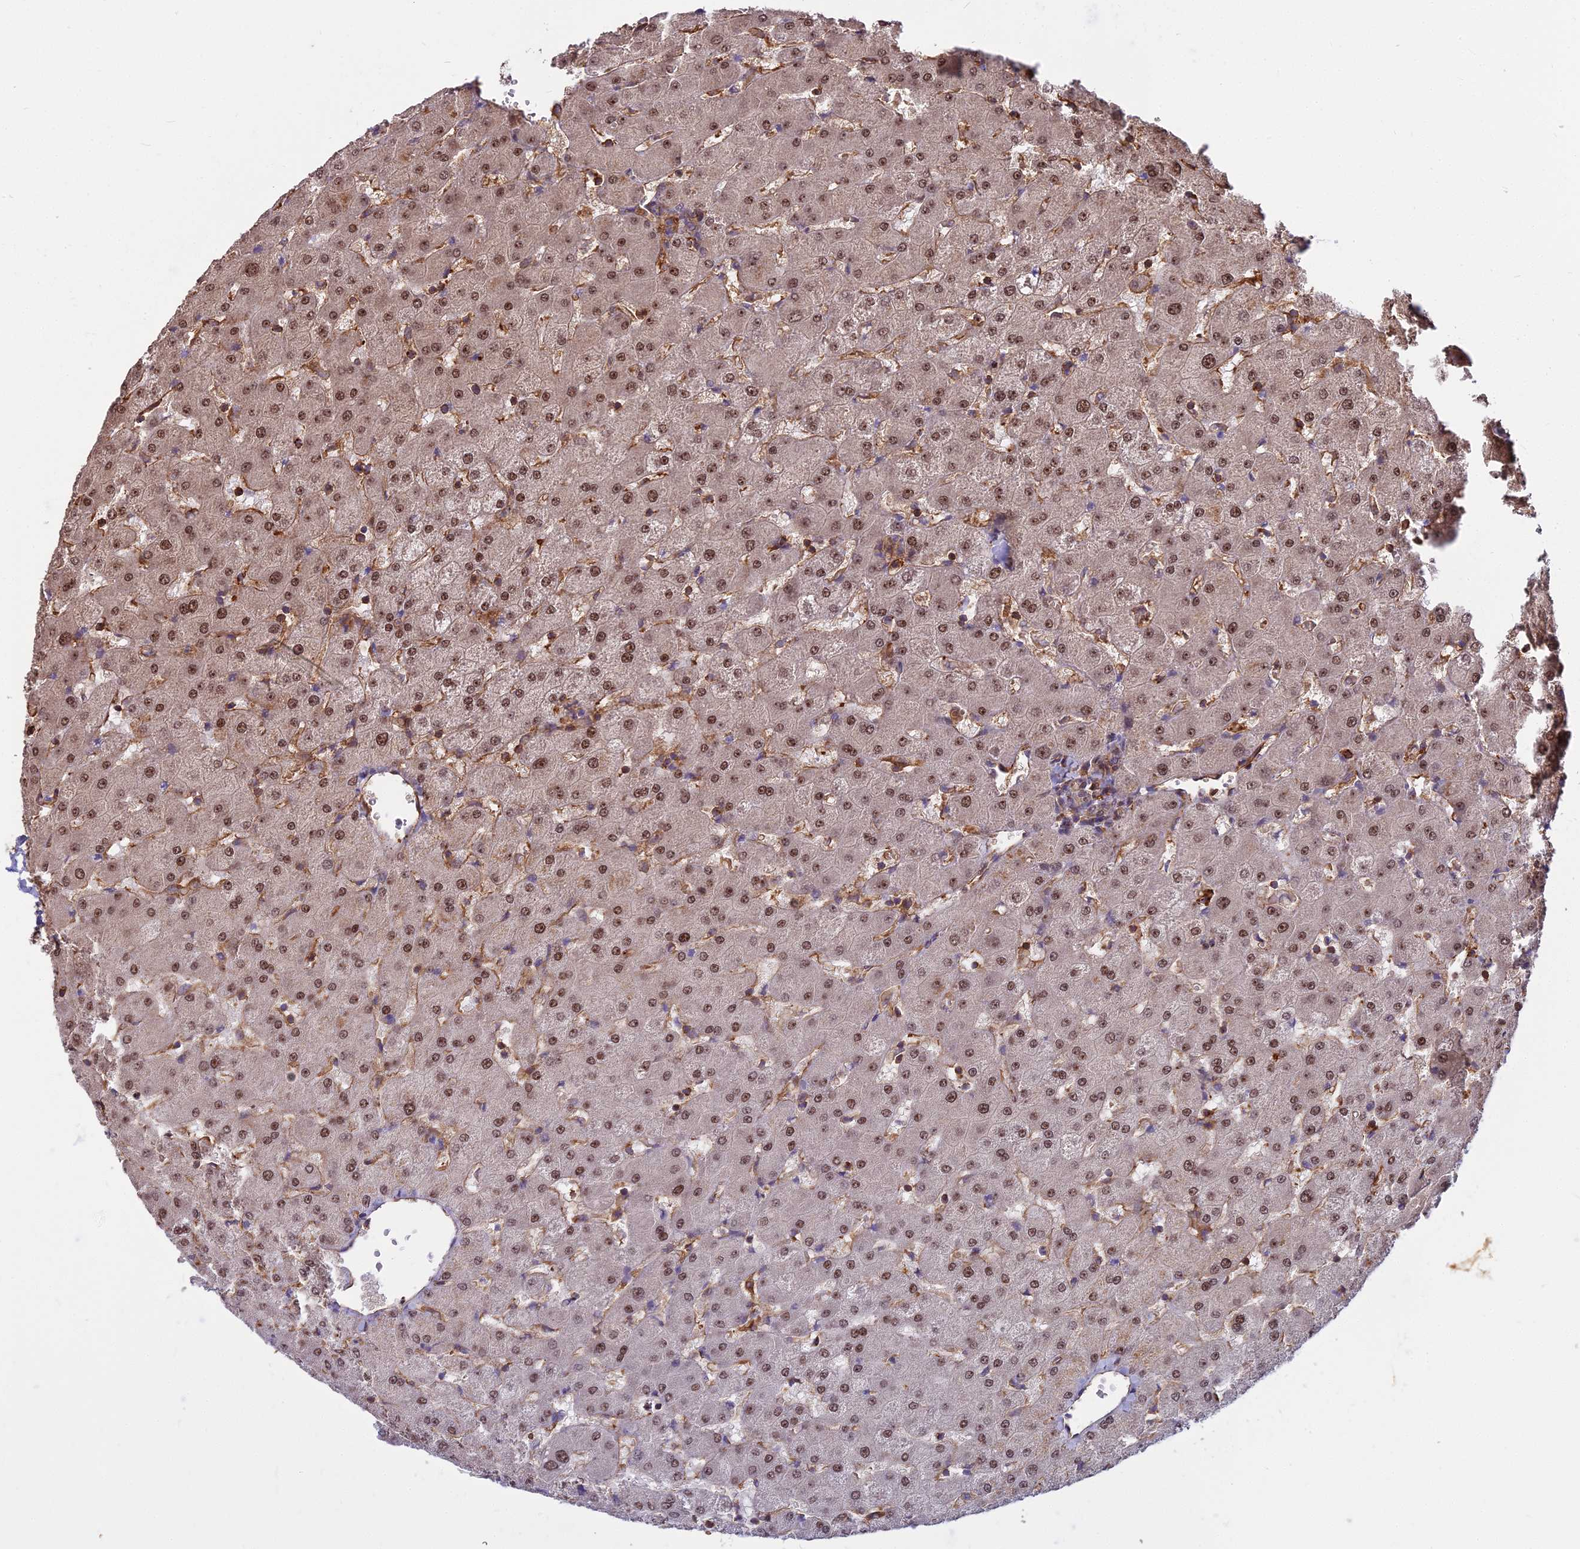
{"staining": {"intensity": "negative", "quantity": "none", "location": "none"}, "tissue": "liver", "cell_type": "Cholangiocytes", "image_type": "normal", "snomed": [{"axis": "morphology", "description": "Normal tissue, NOS"}, {"axis": "topography", "description": "Liver"}], "caption": "High magnification brightfield microscopy of benign liver stained with DAB (brown) and counterstained with hematoxylin (blue): cholangiocytes show no significant positivity. Brightfield microscopy of immunohistochemistry stained with DAB (brown) and hematoxylin (blue), captured at high magnification.", "gene": "TCEA3", "patient": {"sex": "female", "age": 63}}